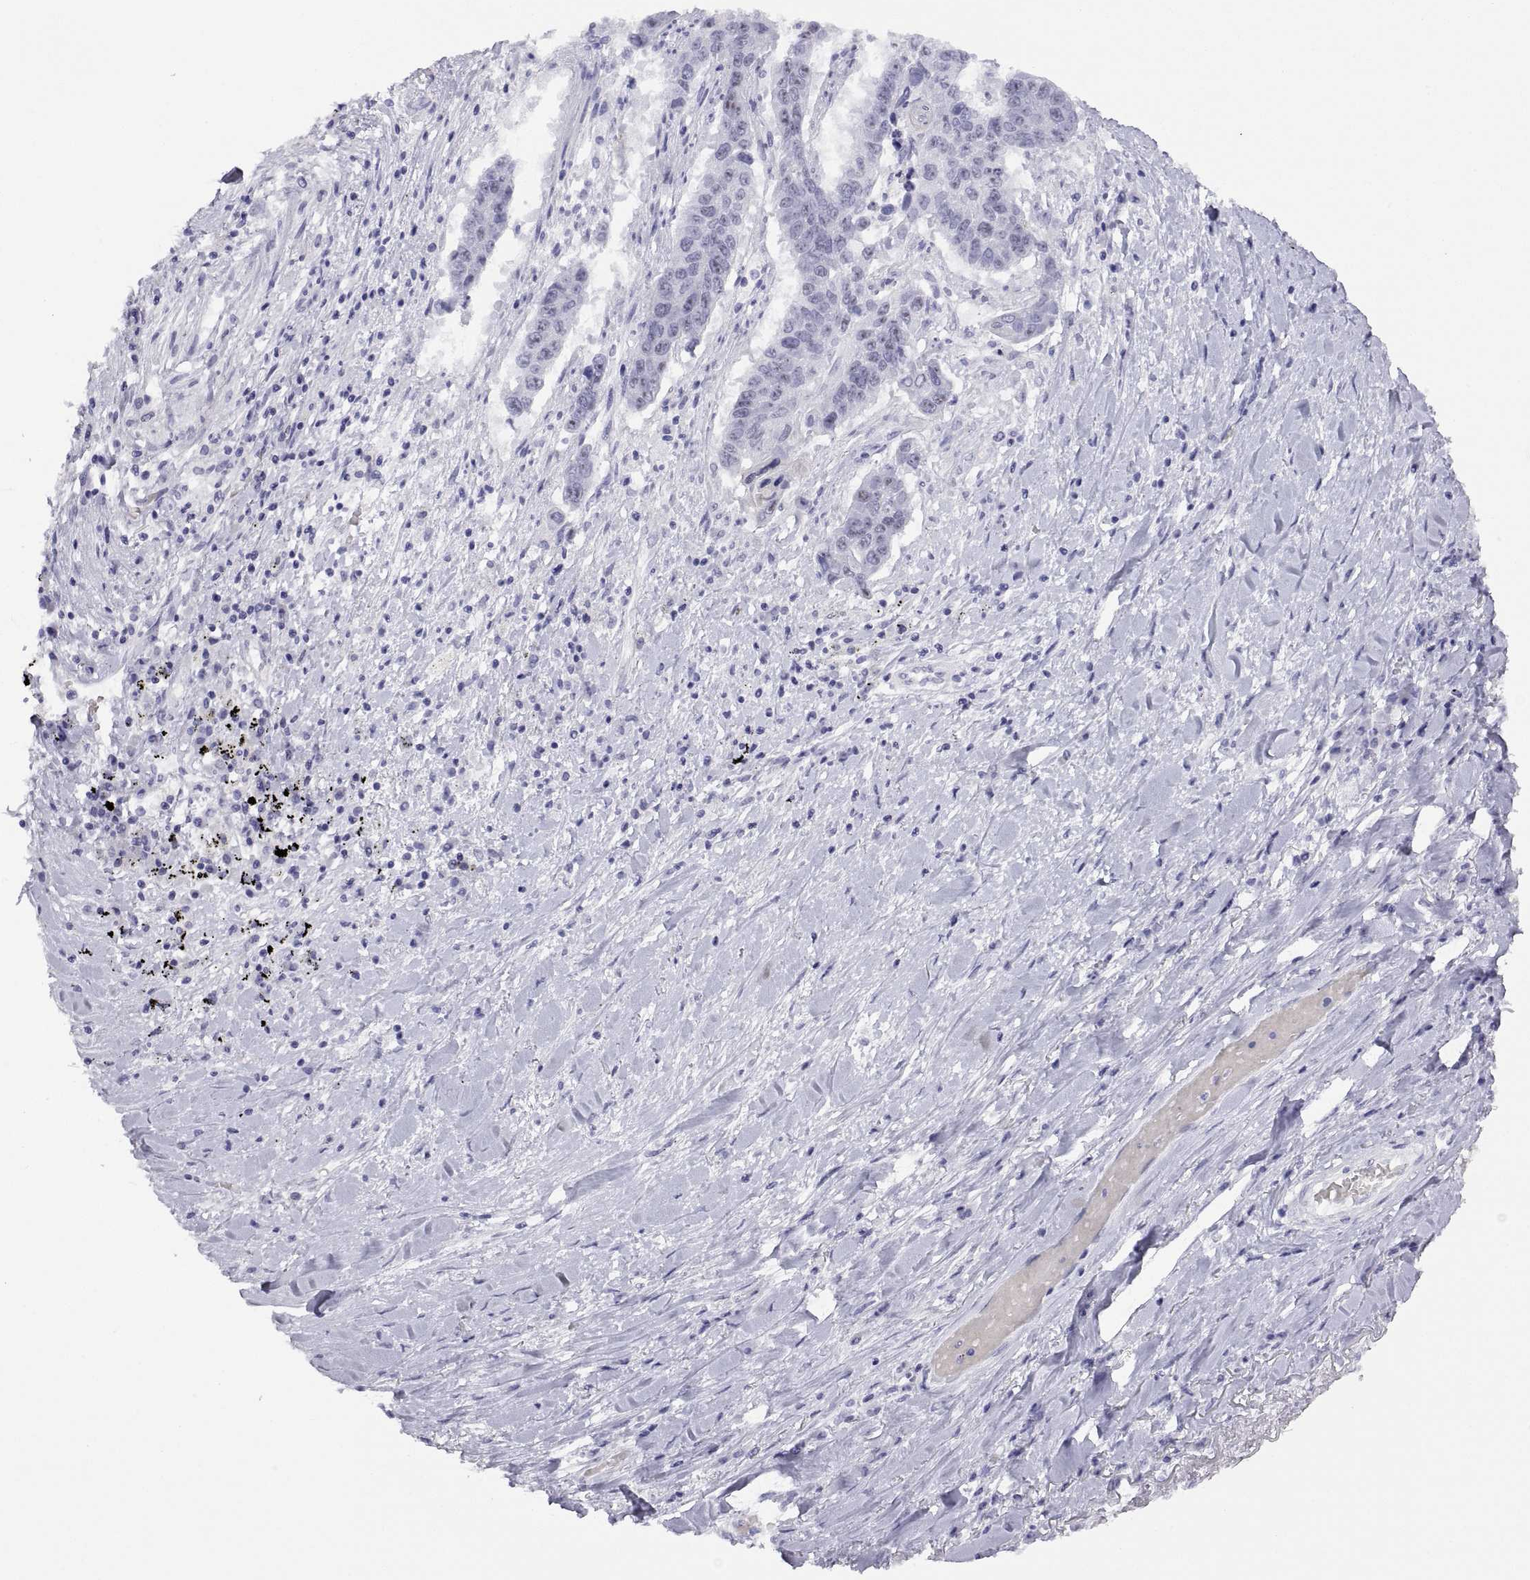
{"staining": {"intensity": "negative", "quantity": "none", "location": "none"}, "tissue": "lung cancer", "cell_type": "Tumor cells", "image_type": "cancer", "snomed": [{"axis": "morphology", "description": "Squamous cell carcinoma, NOS"}, {"axis": "topography", "description": "Lung"}], "caption": "There is no significant positivity in tumor cells of lung cancer. (DAB (3,3'-diaminobenzidine) IHC, high magnification).", "gene": "VSX2", "patient": {"sex": "male", "age": 73}}